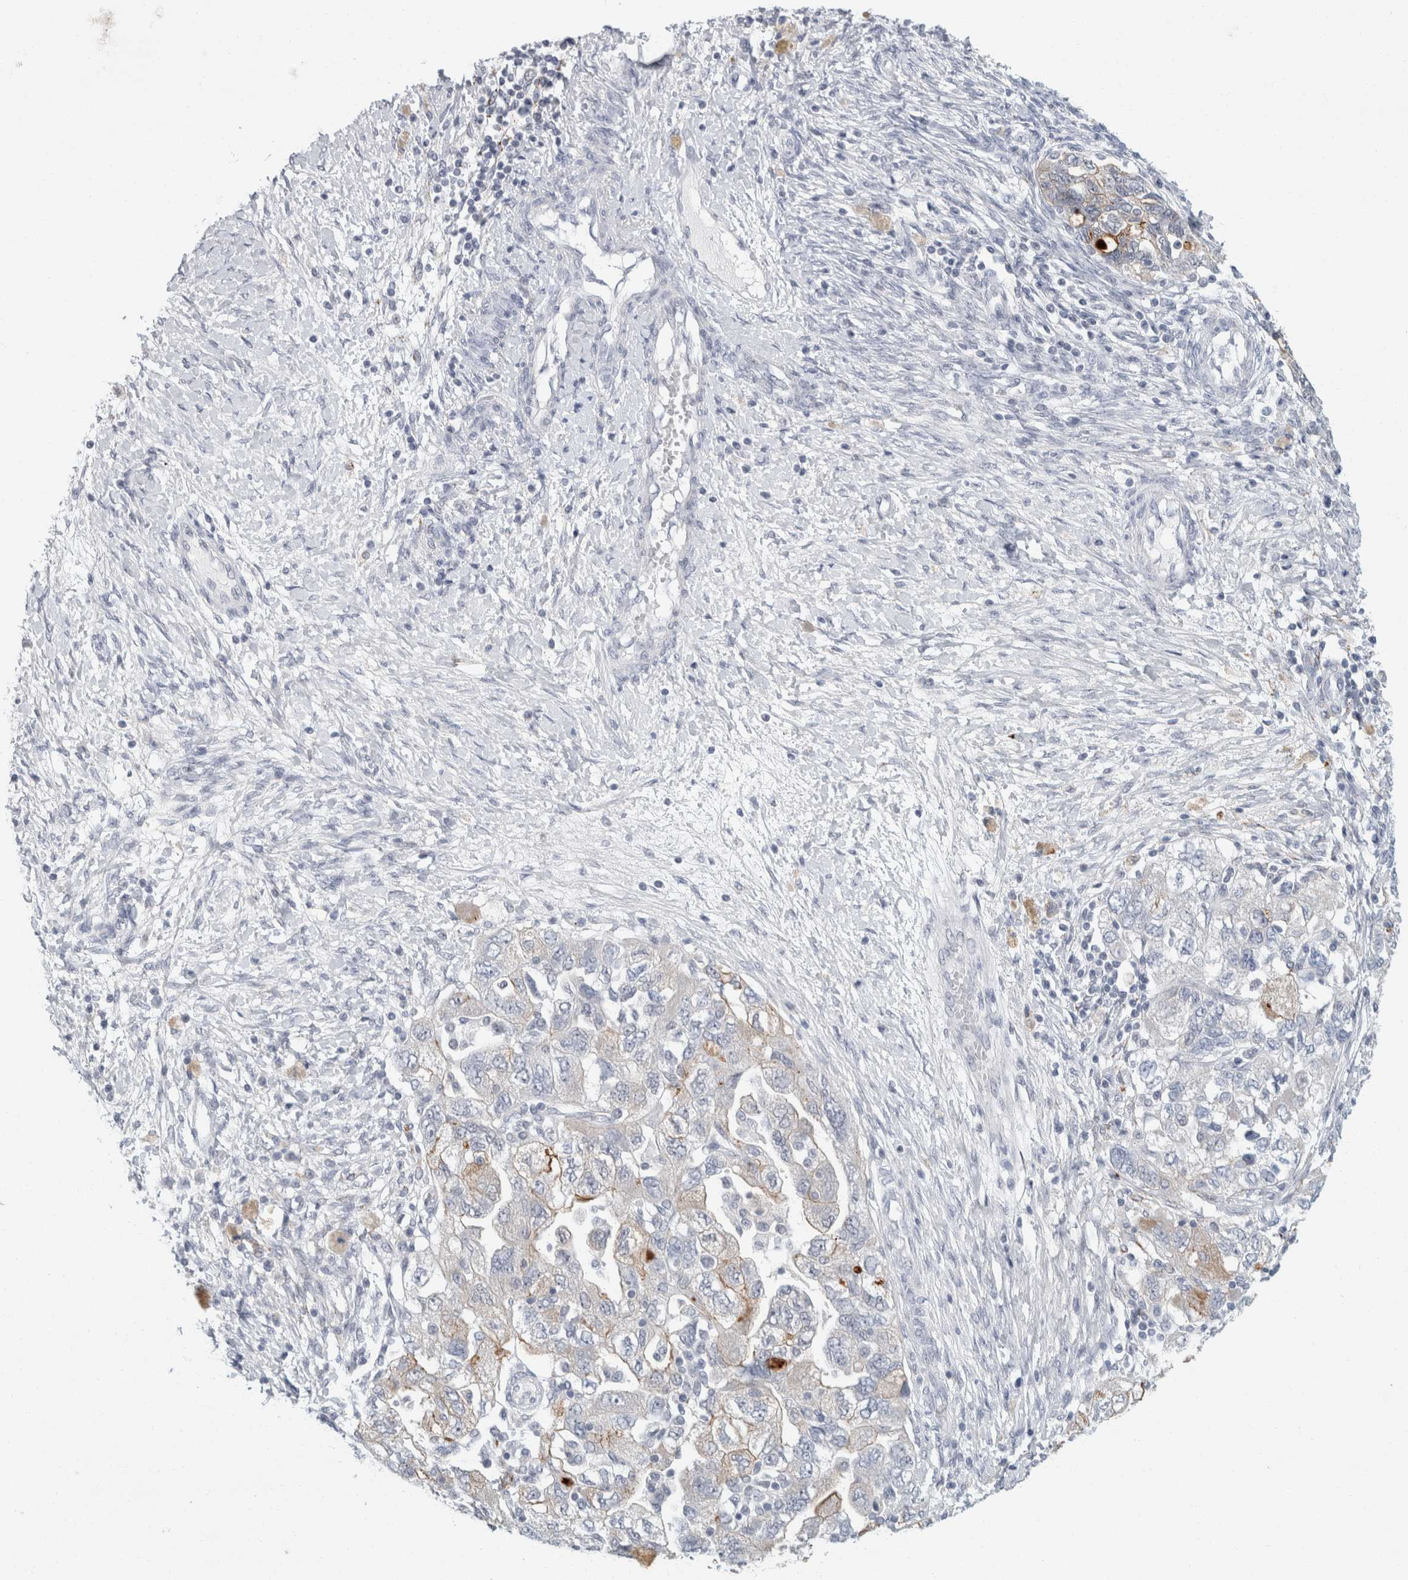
{"staining": {"intensity": "weak", "quantity": "<25%", "location": "cytoplasmic/membranous"}, "tissue": "ovarian cancer", "cell_type": "Tumor cells", "image_type": "cancer", "snomed": [{"axis": "morphology", "description": "Carcinoma, NOS"}, {"axis": "morphology", "description": "Cystadenocarcinoma, serous, NOS"}, {"axis": "topography", "description": "Ovary"}], "caption": "Tumor cells show no significant staining in ovarian cancer.", "gene": "NIPA1", "patient": {"sex": "female", "age": 69}}